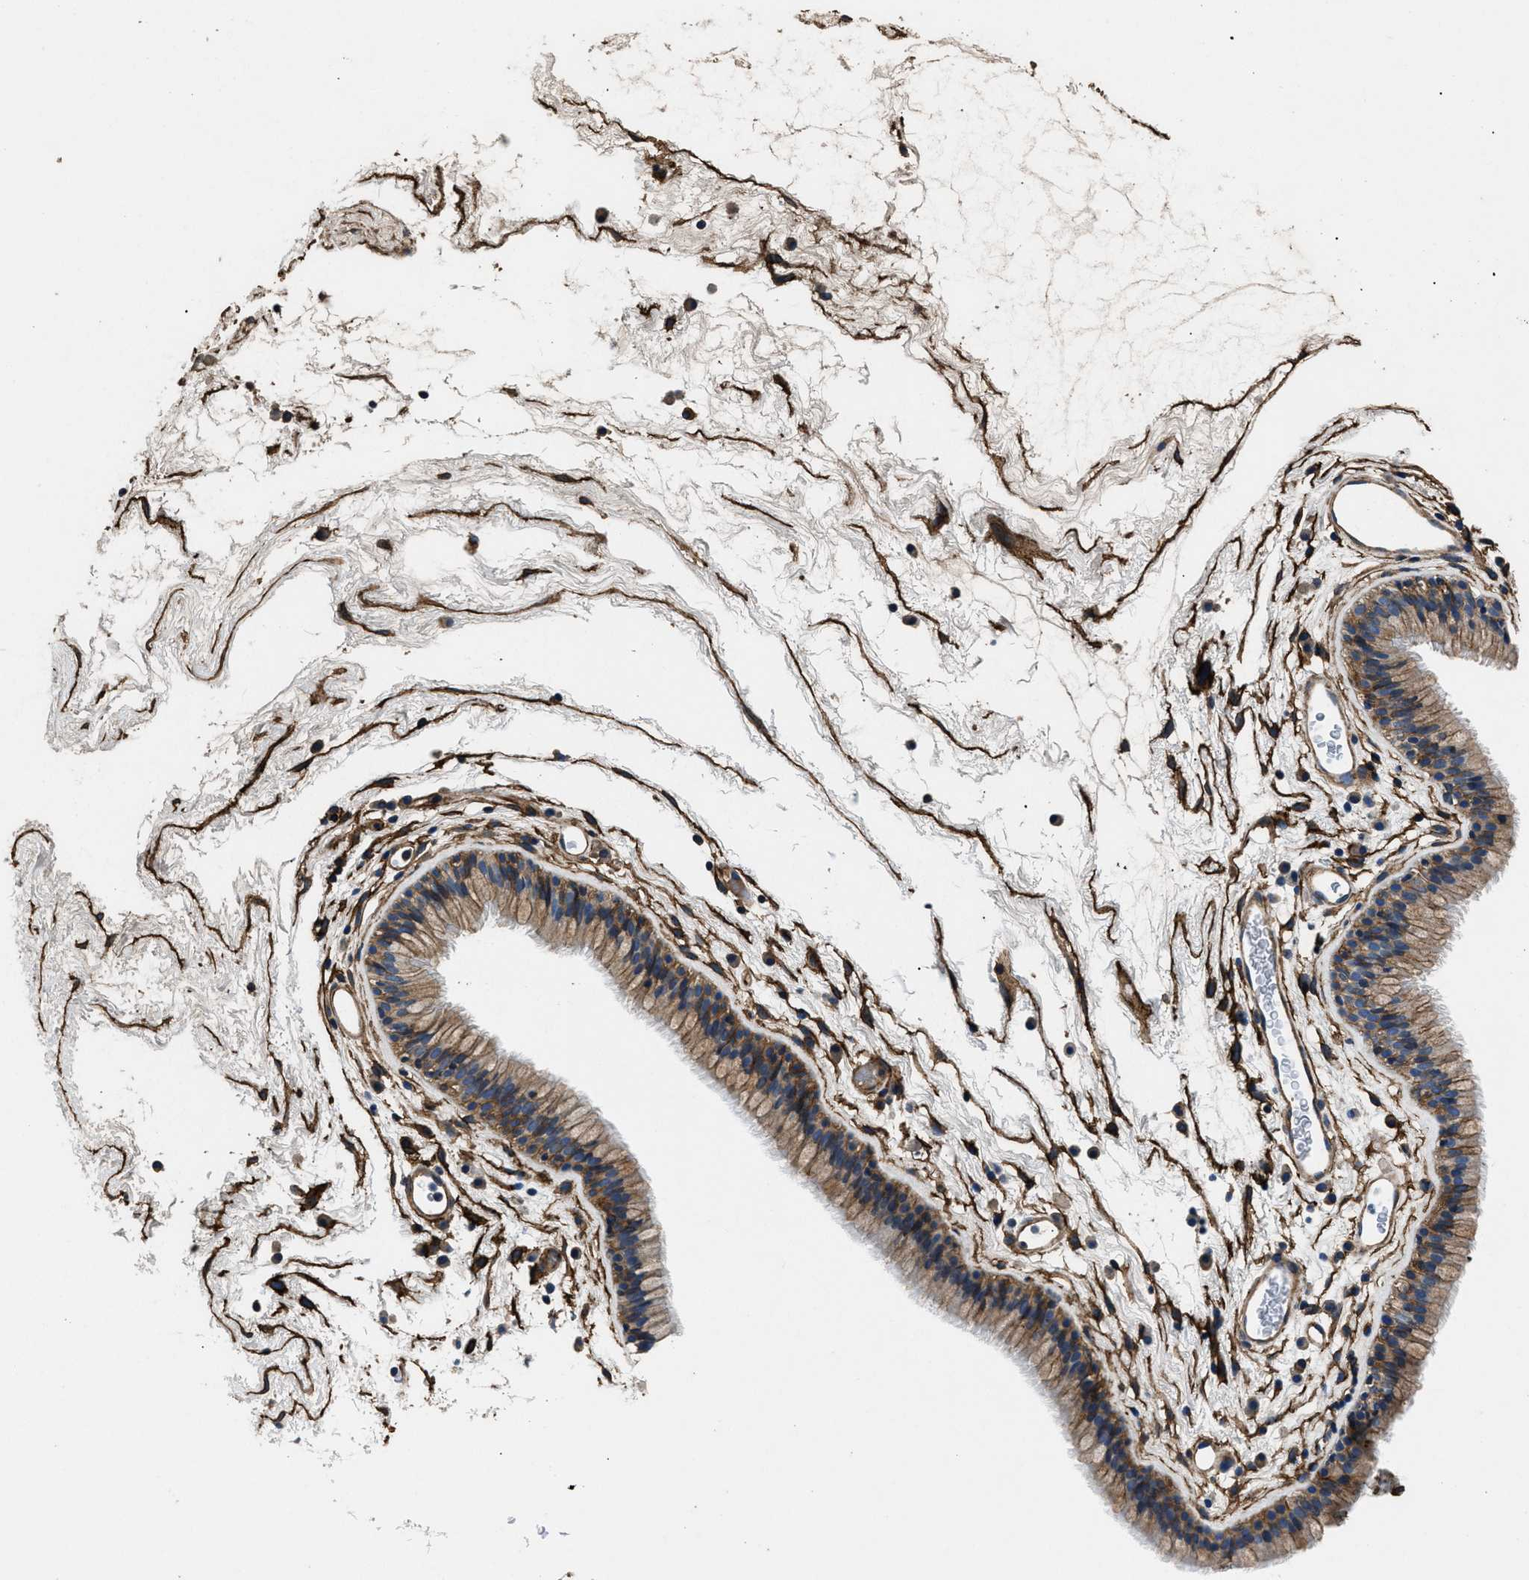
{"staining": {"intensity": "moderate", "quantity": ">75%", "location": "cytoplasmic/membranous"}, "tissue": "nasopharynx", "cell_type": "Respiratory epithelial cells", "image_type": "normal", "snomed": [{"axis": "morphology", "description": "Normal tissue, NOS"}, {"axis": "morphology", "description": "Inflammation, NOS"}, {"axis": "topography", "description": "Nasopharynx"}], "caption": "About >75% of respiratory epithelial cells in unremarkable human nasopharynx exhibit moderate cytoplasmic/membranous protein staining as visualized by brown immunohistochemical staining.", "gene": "CD276", "patient": {"sex": "male", "age": 48}}